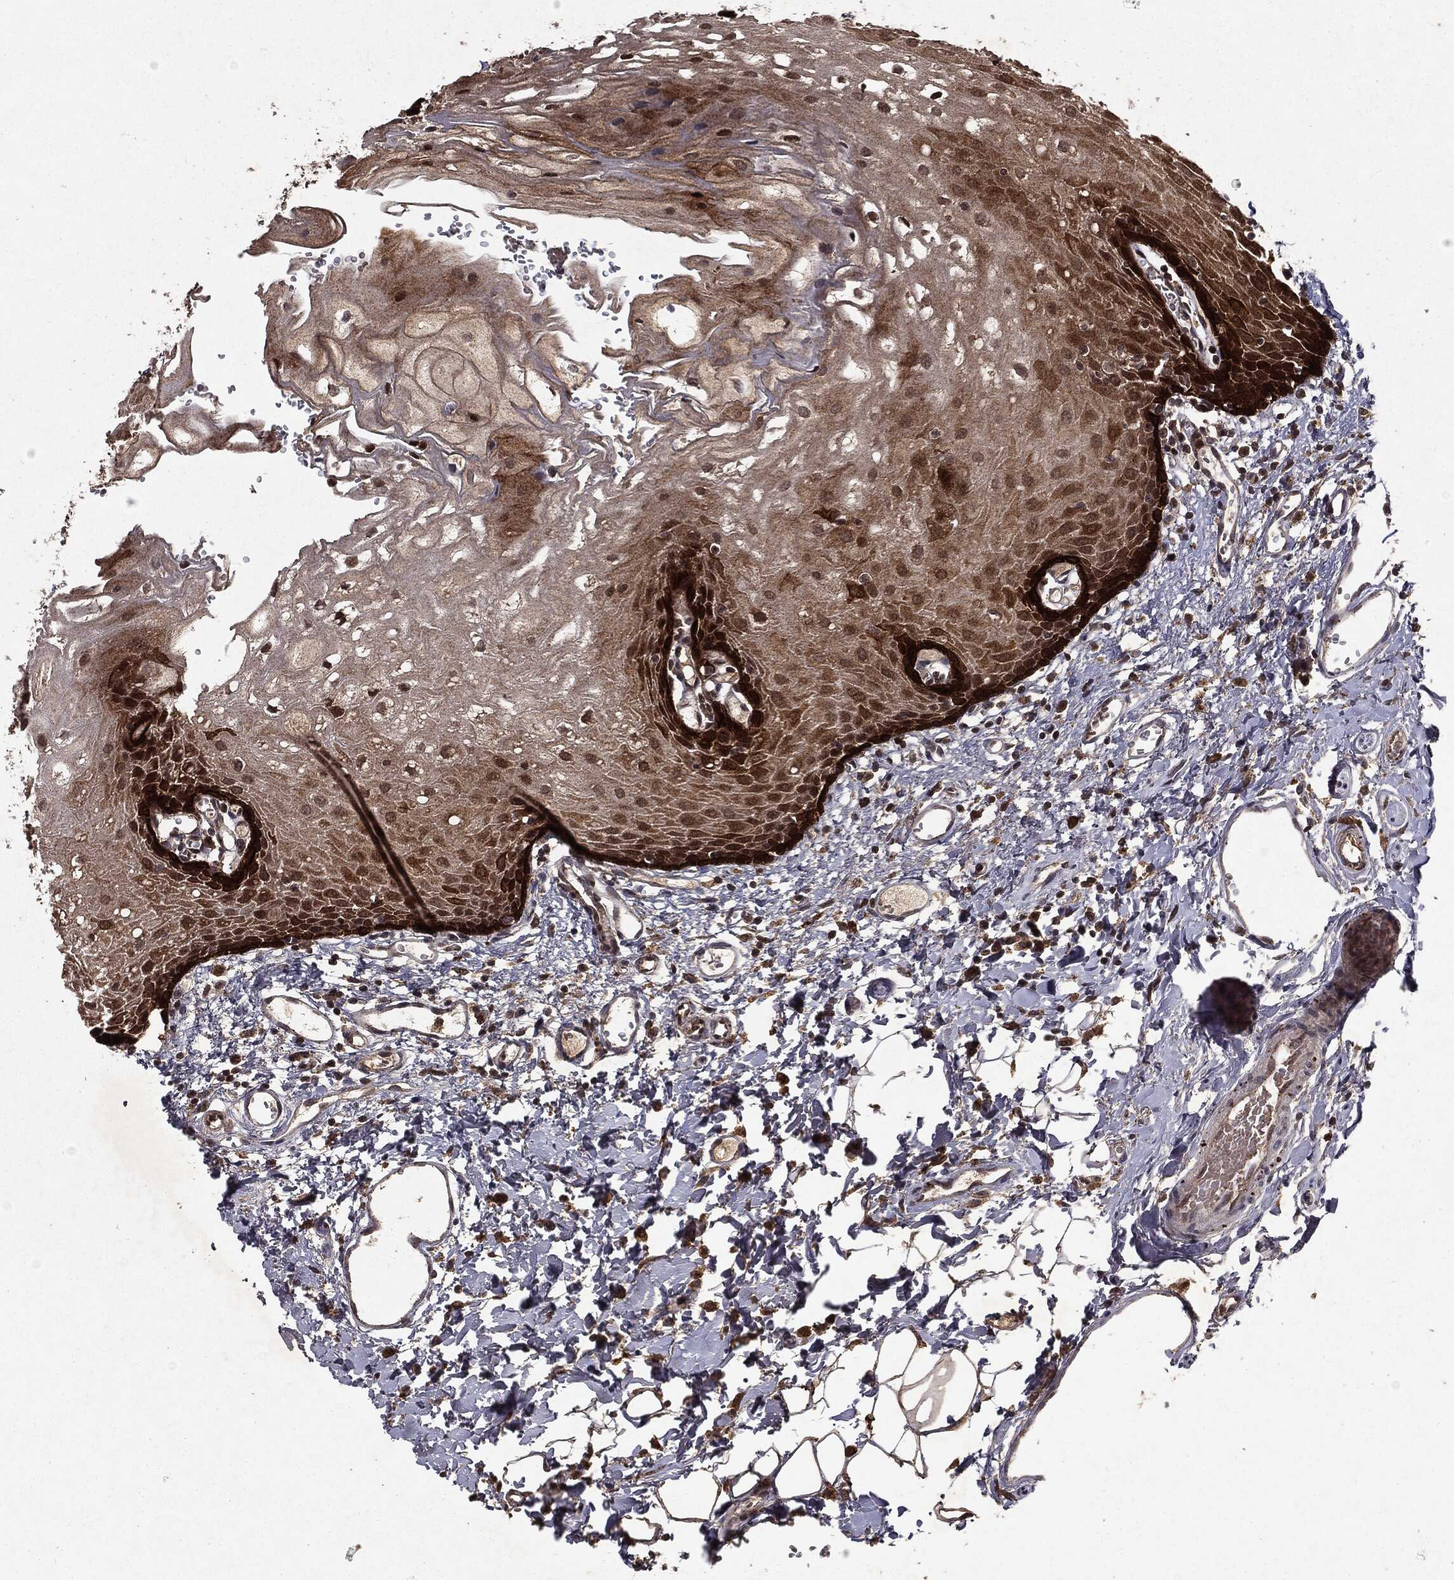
{"staining": {"intensity": "strong", "quantity": "25%-75%", "location": "cytoplasmic/membranous,nuclear"}, "tissue": "oral mucosa", "cell_type": "Squamous epithelial cells", "image_type": "normal", "snomed": [{"axis": "morphology", "description": "Normal tissue, NOS"}, {"axis": "morphology", "description": "Squamous cell carcinoma, NOS"}, {"axis": "topography", "description": "Oral tissue"}, {"axis": "topography", "description": "Head-Neck"}], "caption": "Oral mucosa stained with DAB immunohistochemistry shows high levels of strong cytoplasmic/membranous,nuclear expression in approximately 25%-75% of squamous epithelial cells.", "gene": "MTOR", "patient": {"sex": "female", "age": 70}}